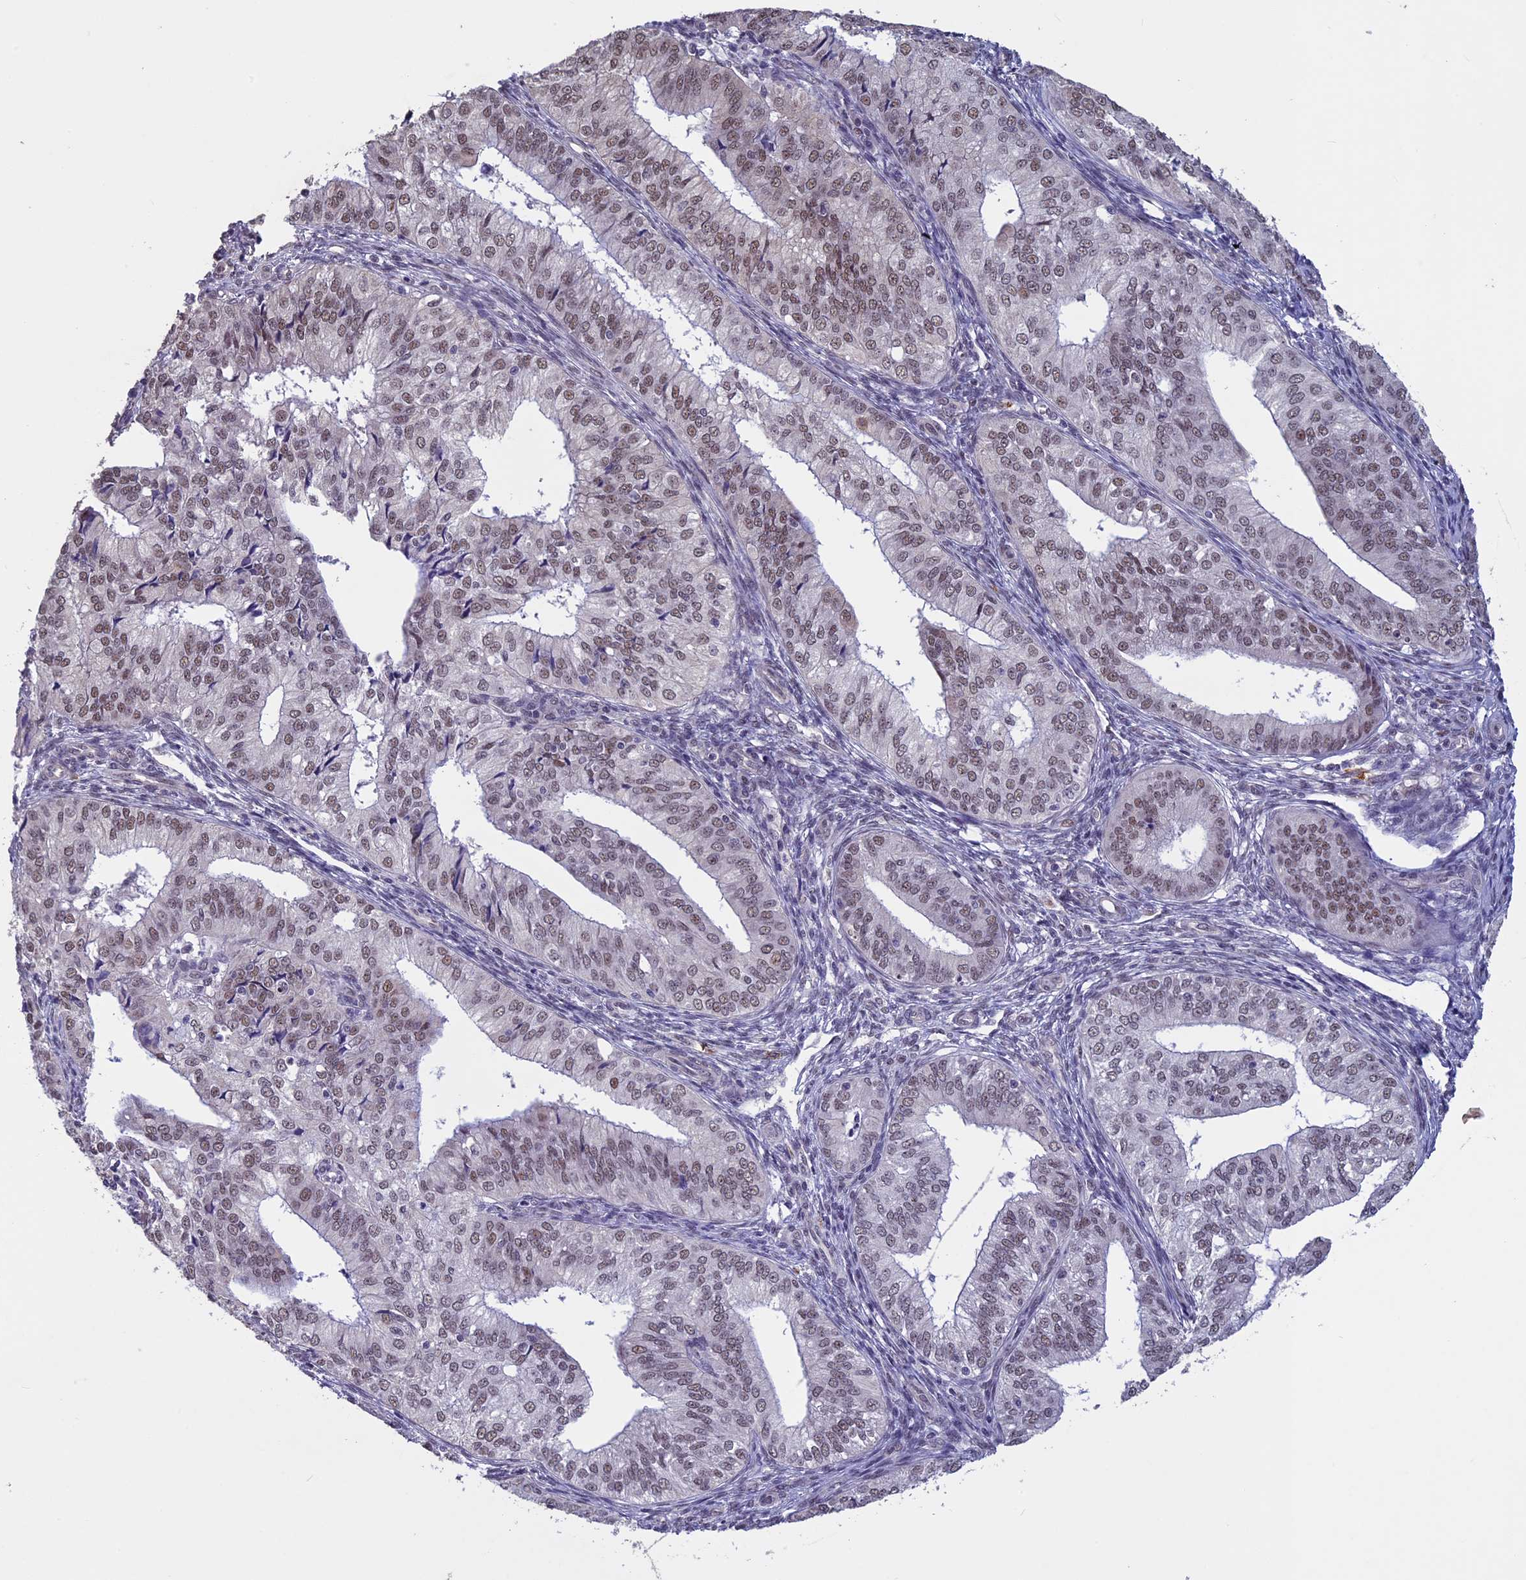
{"staining": {"intensity": "moderate", "quantity": ">75%", "location": "nuclear"}, "tissue": "endometrial cancer", "cell_type": "Tumor cells", "image_type": "cancer", "snomed": [{"axis": "morphology", "description": "Adenocarcinoma, NOS"}, {"axis": "topography", "description": "Endometrium"}], "caption": "The immunohistochemical stain shows moderate nuclear expression in tumor cells of endometrial cancer tissue.", "gene": "RNF40", "patient": {"sex": "female", "age": 50}}